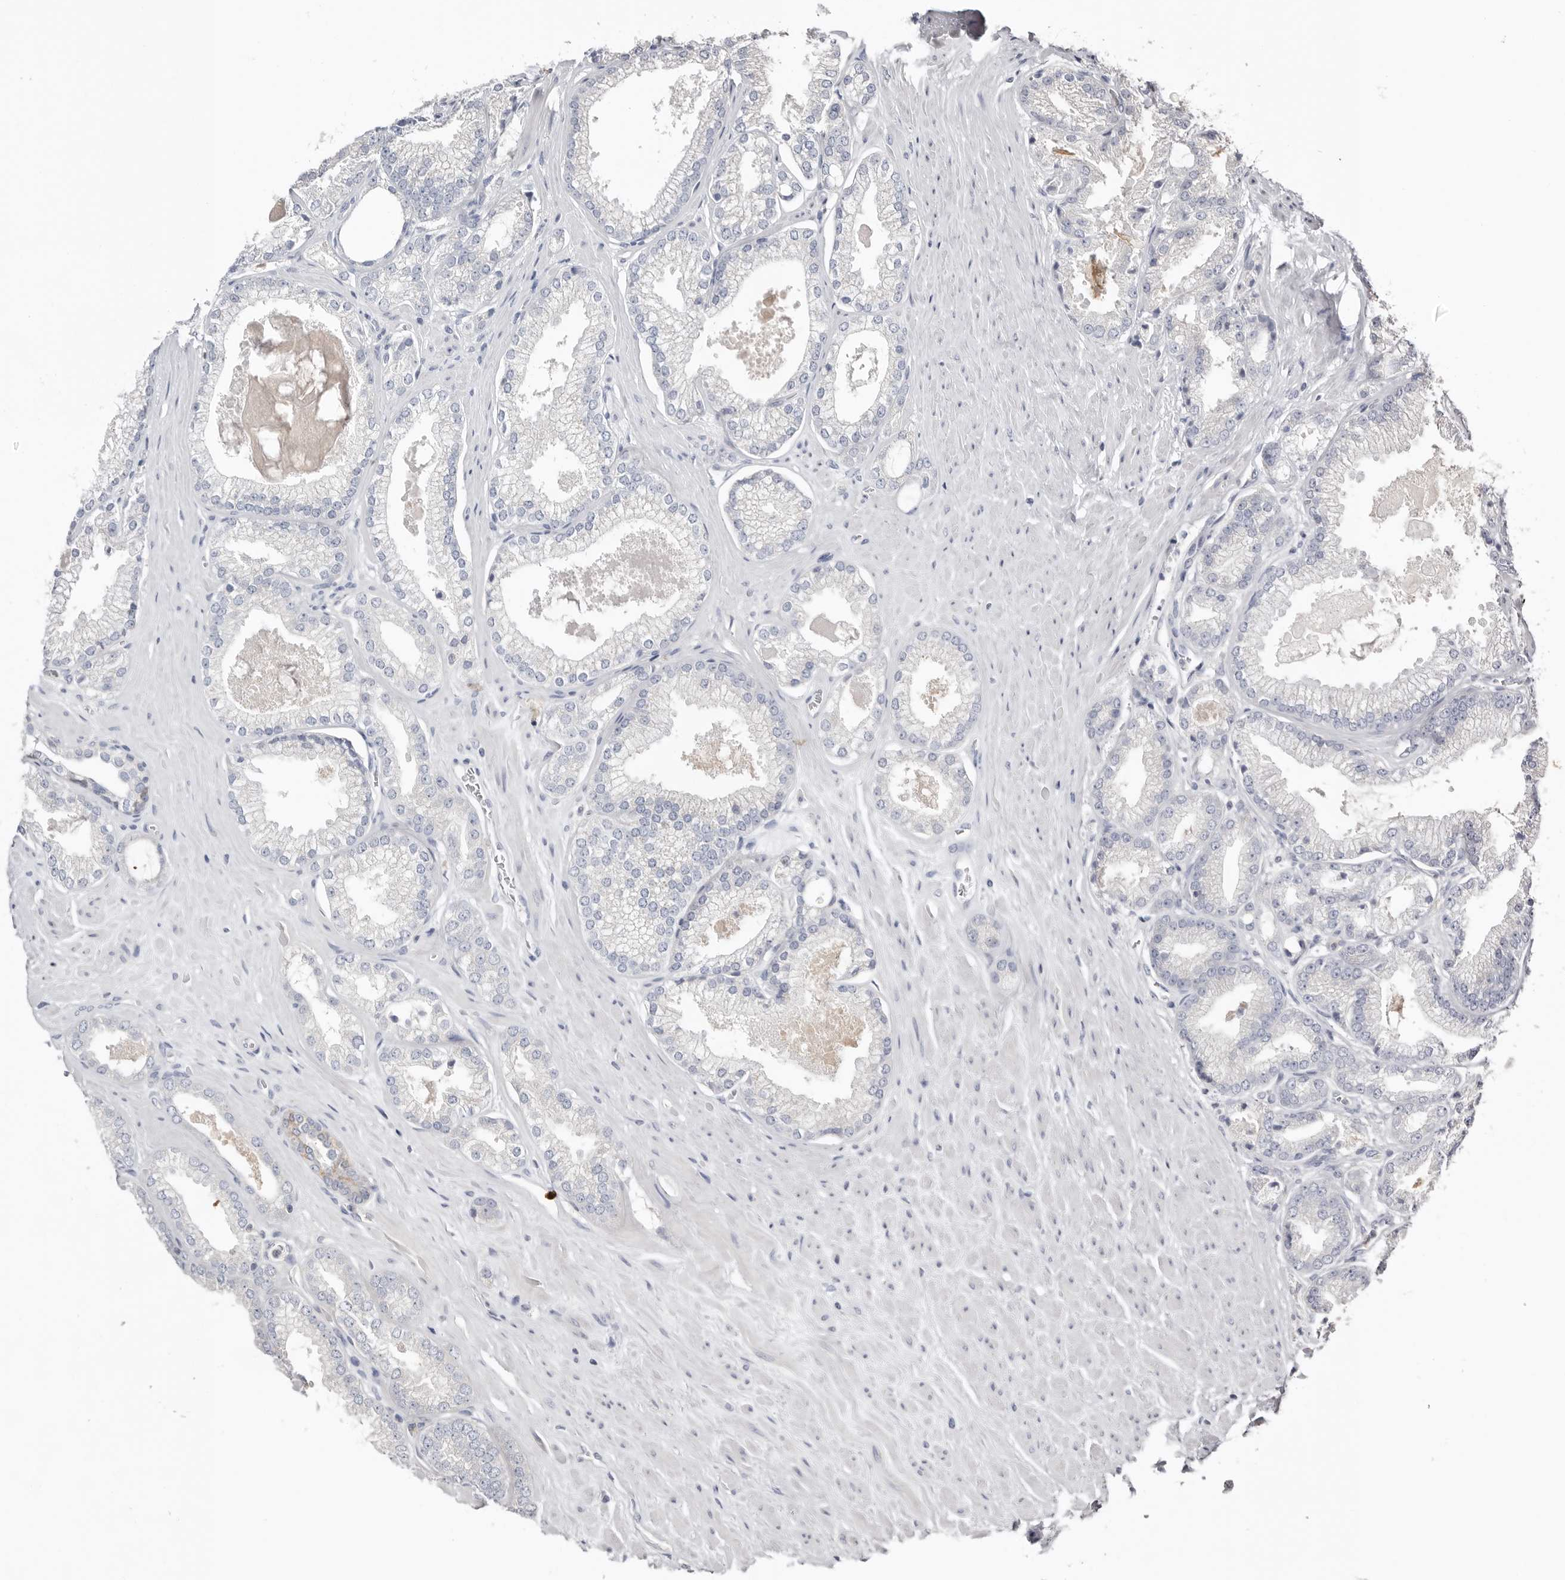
{"staining": {"intensity": "weak", "quantity": "<25%", "location": "cytoplasmic/membranous"}, "tissue": "prostate cancer", "cell_type": "Tumor cells", "image_type": "cancer", "snomed": [{"axis": "morphology", "description": "Adenocarcinoma, Low grade"}, {"axis": "topography", "description": "Prostate"}], "caption": "DAB (3,3'-diaminobenzidine) immunohistochemical staining of prostate cancer shows no significant expression in tumor cells.", "gene": "S100A14", "patient": {"sex": "male", "age": 62}}